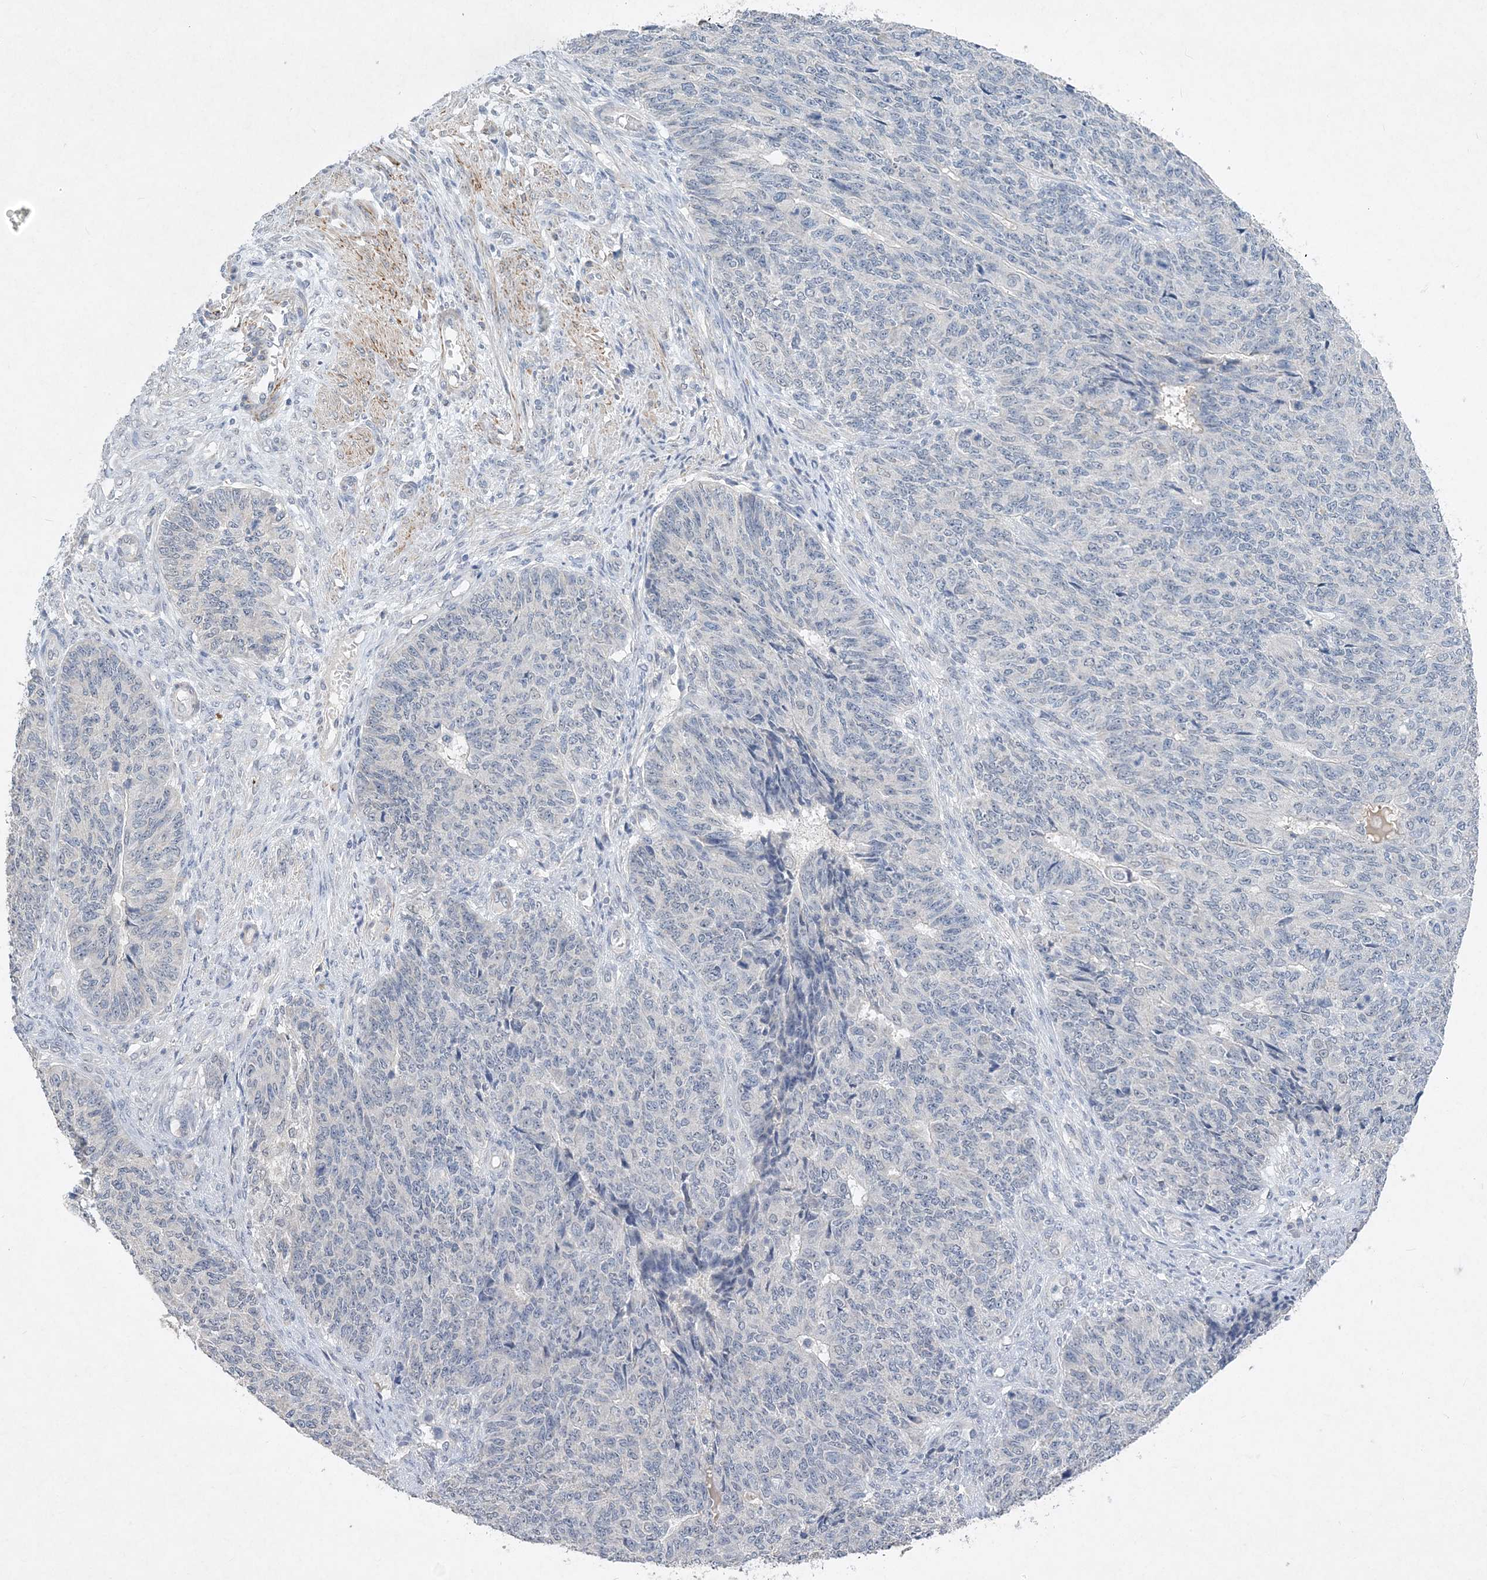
{"staining": {"intensity": "negative", "quantity": "none", "location": "none"}, "tissue": "endometrial cancer", "cell_type": "Tumor cells", "image_type": "cancer", "snomed": [{"axis": "morphology", "description": "Adenocarcinoma, NOS"}, {"axis": "topography", "description": "Endometrium"}], "caption": "A histopathology image of human adenocarcinoma (endometrial) is negative for staining in tumor cells.", "gene": "C11orf58", "patient": {"sex": "female", "age": 32}}